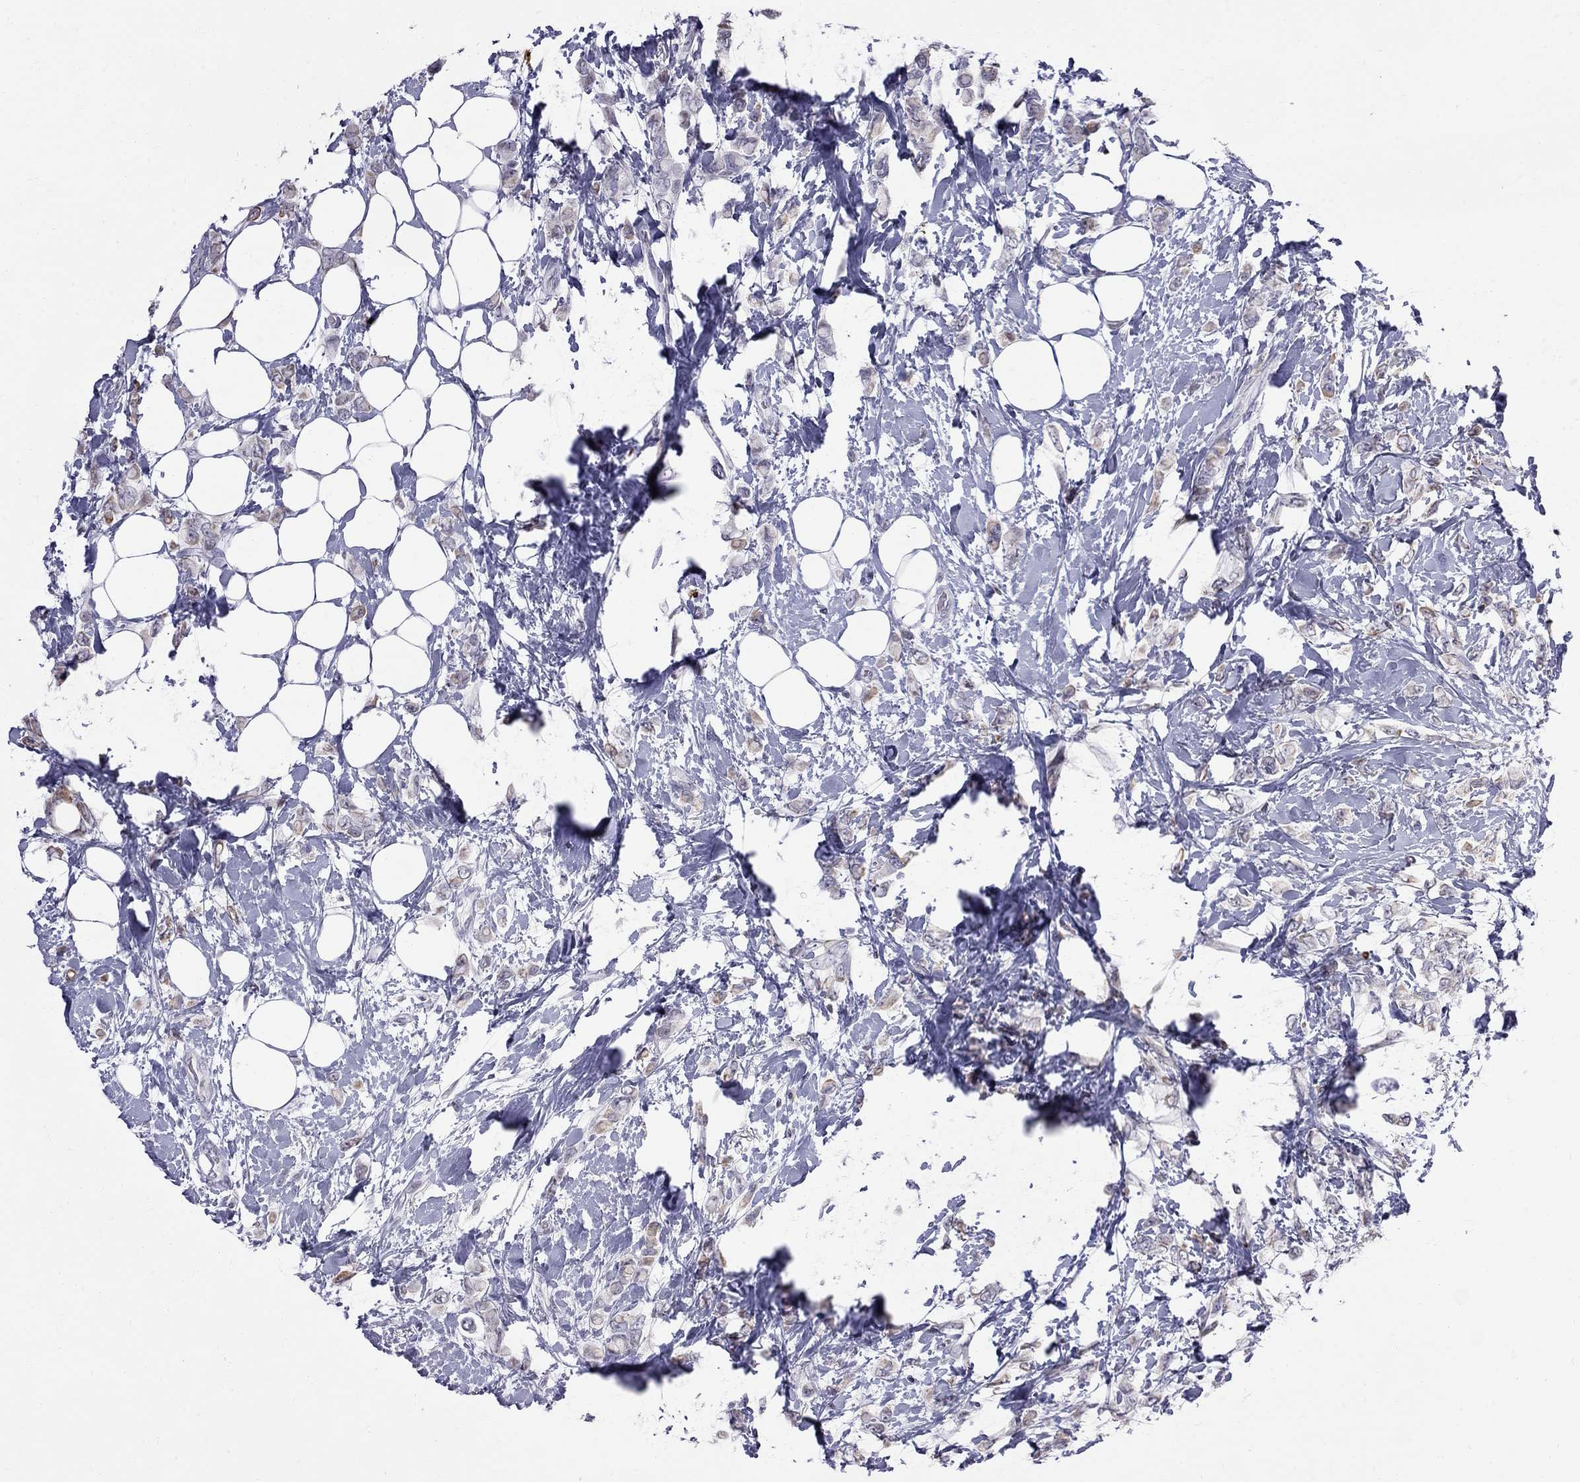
{"staining": {"intensity": "weak", "quantity": ">75%", "location": "cytoplasmic/membranous"}, "tissue": "breast cancer", "cell_type": "Tumor cells", "image_type": "cancer", "snomed": [{"axis": "morphology", "description": "Lobular carcinoma"}, {"axis": "topography", "description": "Breast"}], "caption": "The photomicrograph reveals staining of breast cancer, revealing weak cytoplasmic/membranous protein staining (brown color) within tumor cells.", "gene": "MUC15", "patient": {"sex": "female", "age": 66}}